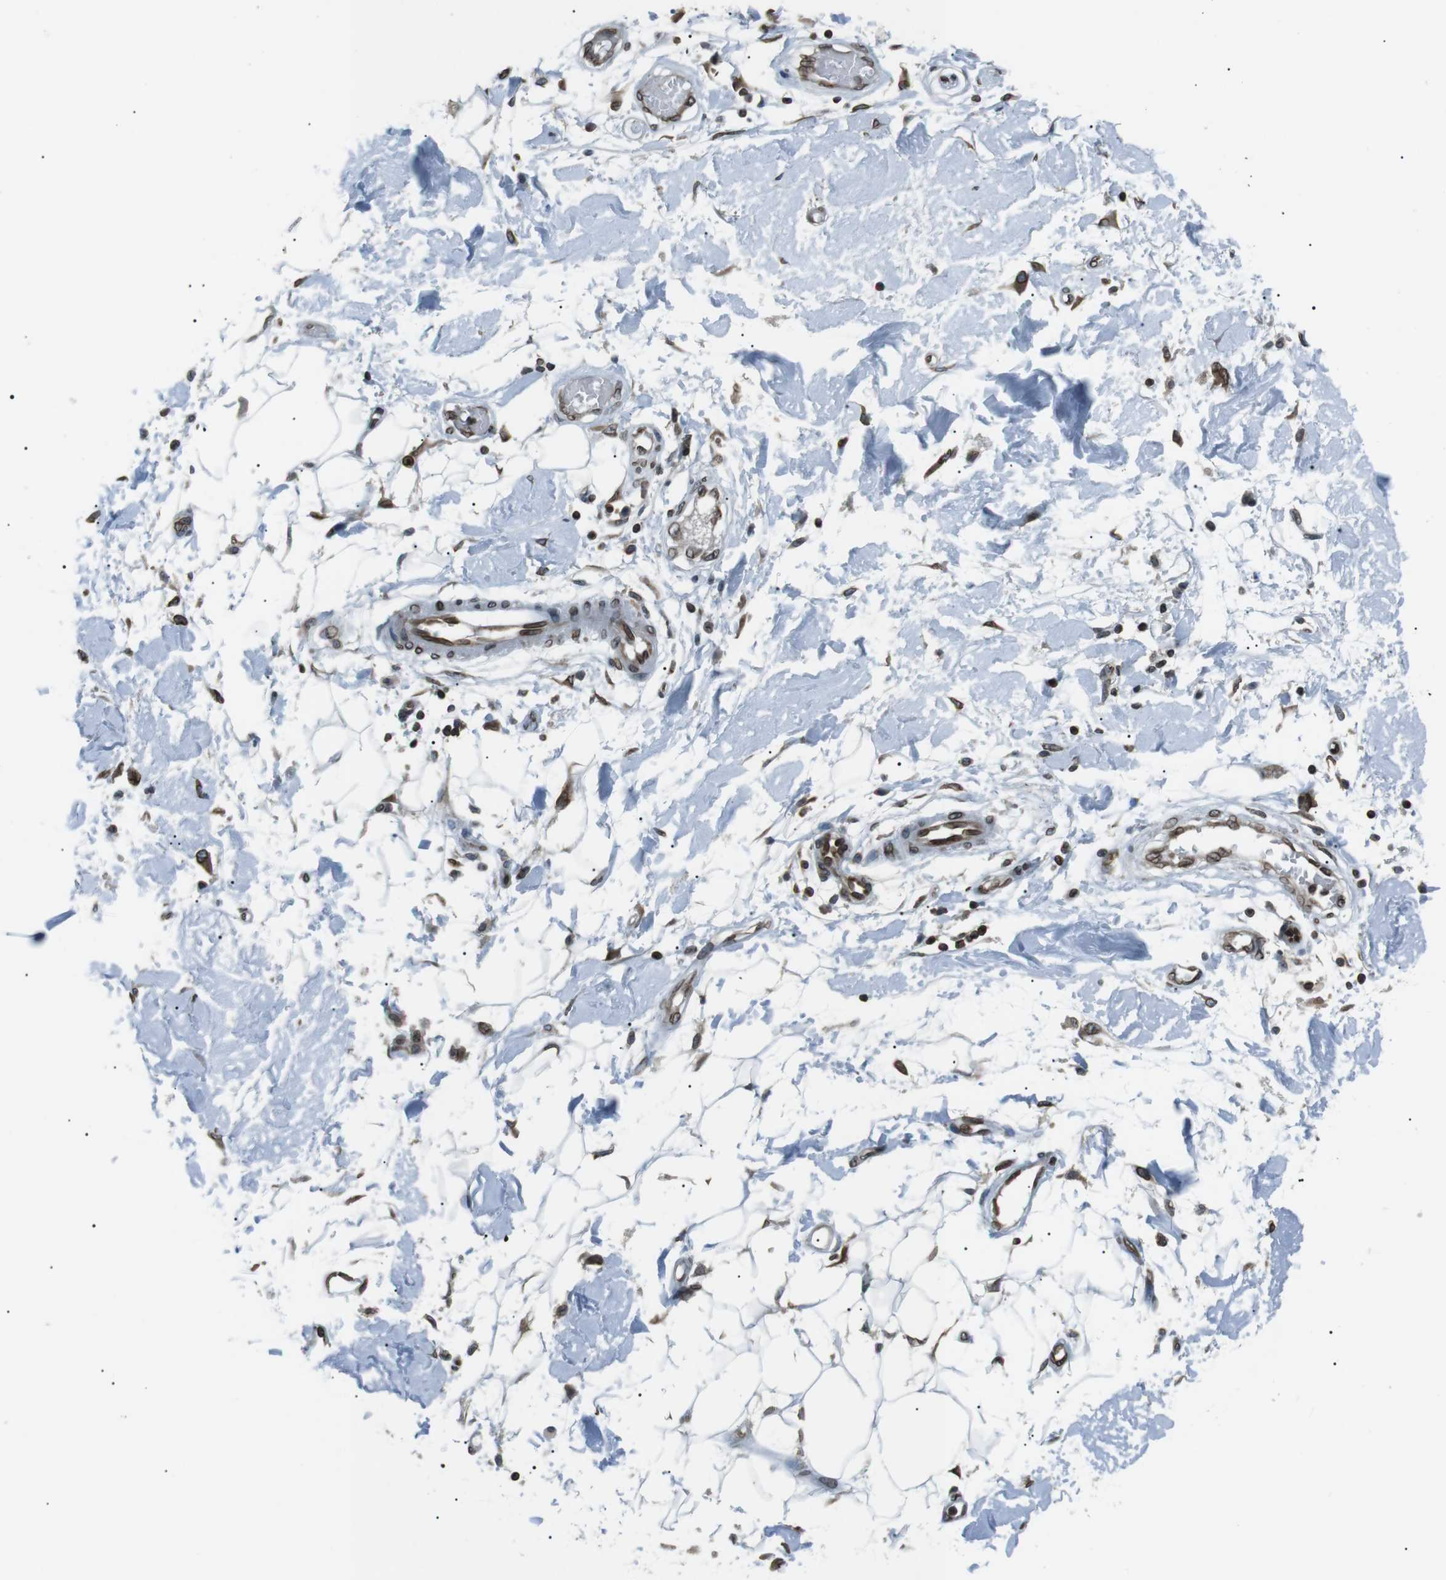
{"staining": {"intensity": "moderate", "quantity": ">75%", "location": "nuclear"}, "tissue": "adipose tissue", "cell_type": "Adipocytes", "image_type": "normal", "snomed": [{"axis": "morphology", "description": "Normal tissue, NOS"}, {"axis": "morphology", "description": "Squamous cell carcinoma, NOS"}, {"axis": "topography", "description": "Skin"}, {"axis": "topography", "description": "Peripheral nerve tissue"}], "caption": "Unremarkable adipose tissue displays moderate nuclear positivity in approximately >75% of adipocytes, visualized by immunohistochemistry.", "gene": "TMX4", "patient": {"sex": "male", "age": 83}}